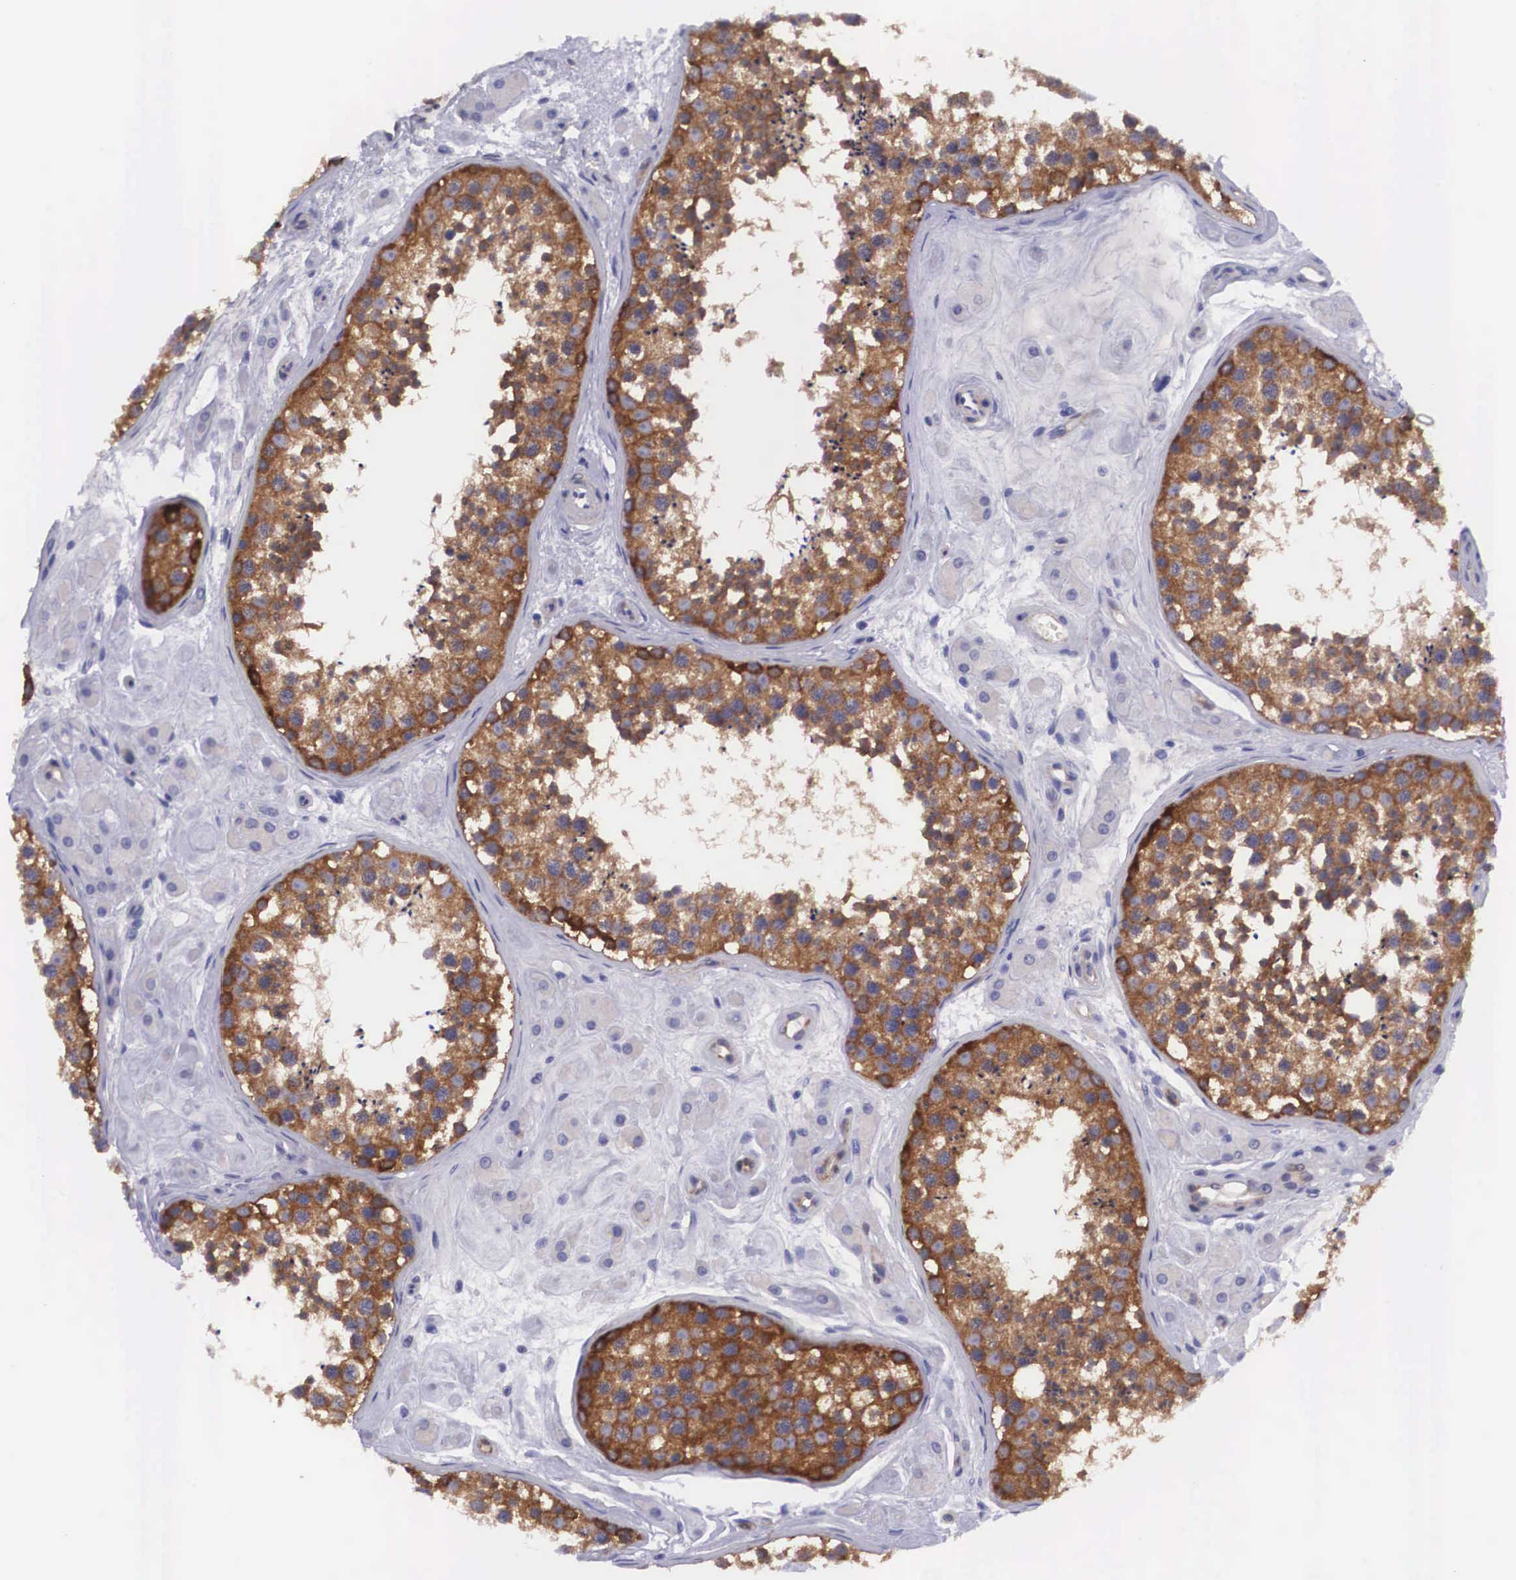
{"staining": {"intensity": "strong", "quantity": ">75%", "location": "cytoplasmic/membranous"}, "tissue": "testis", "cell_type": "Cells in seminiferous ducts", "image_type": "normal", "snomed": [{"axis": "morphology", "description": "Normal tissue, NOS"}, {"axis": "topography", "description": "Testis"}], "caption": "High-magnification brightfield microscopy of unremarkable testis stained with DAB (3,3'-diaminobenzidine) (brown) and counterstained with hematoxylin (blue). cells in seminiferous ducts exhibit strong cytoplasmic/membranous expression is seen in about>75% of cells. (brown staining indicates protein expression, while blue staining denotes nuclei).", "gene": "BCAR1", "patient": {"sex": "male", "age": 38}}